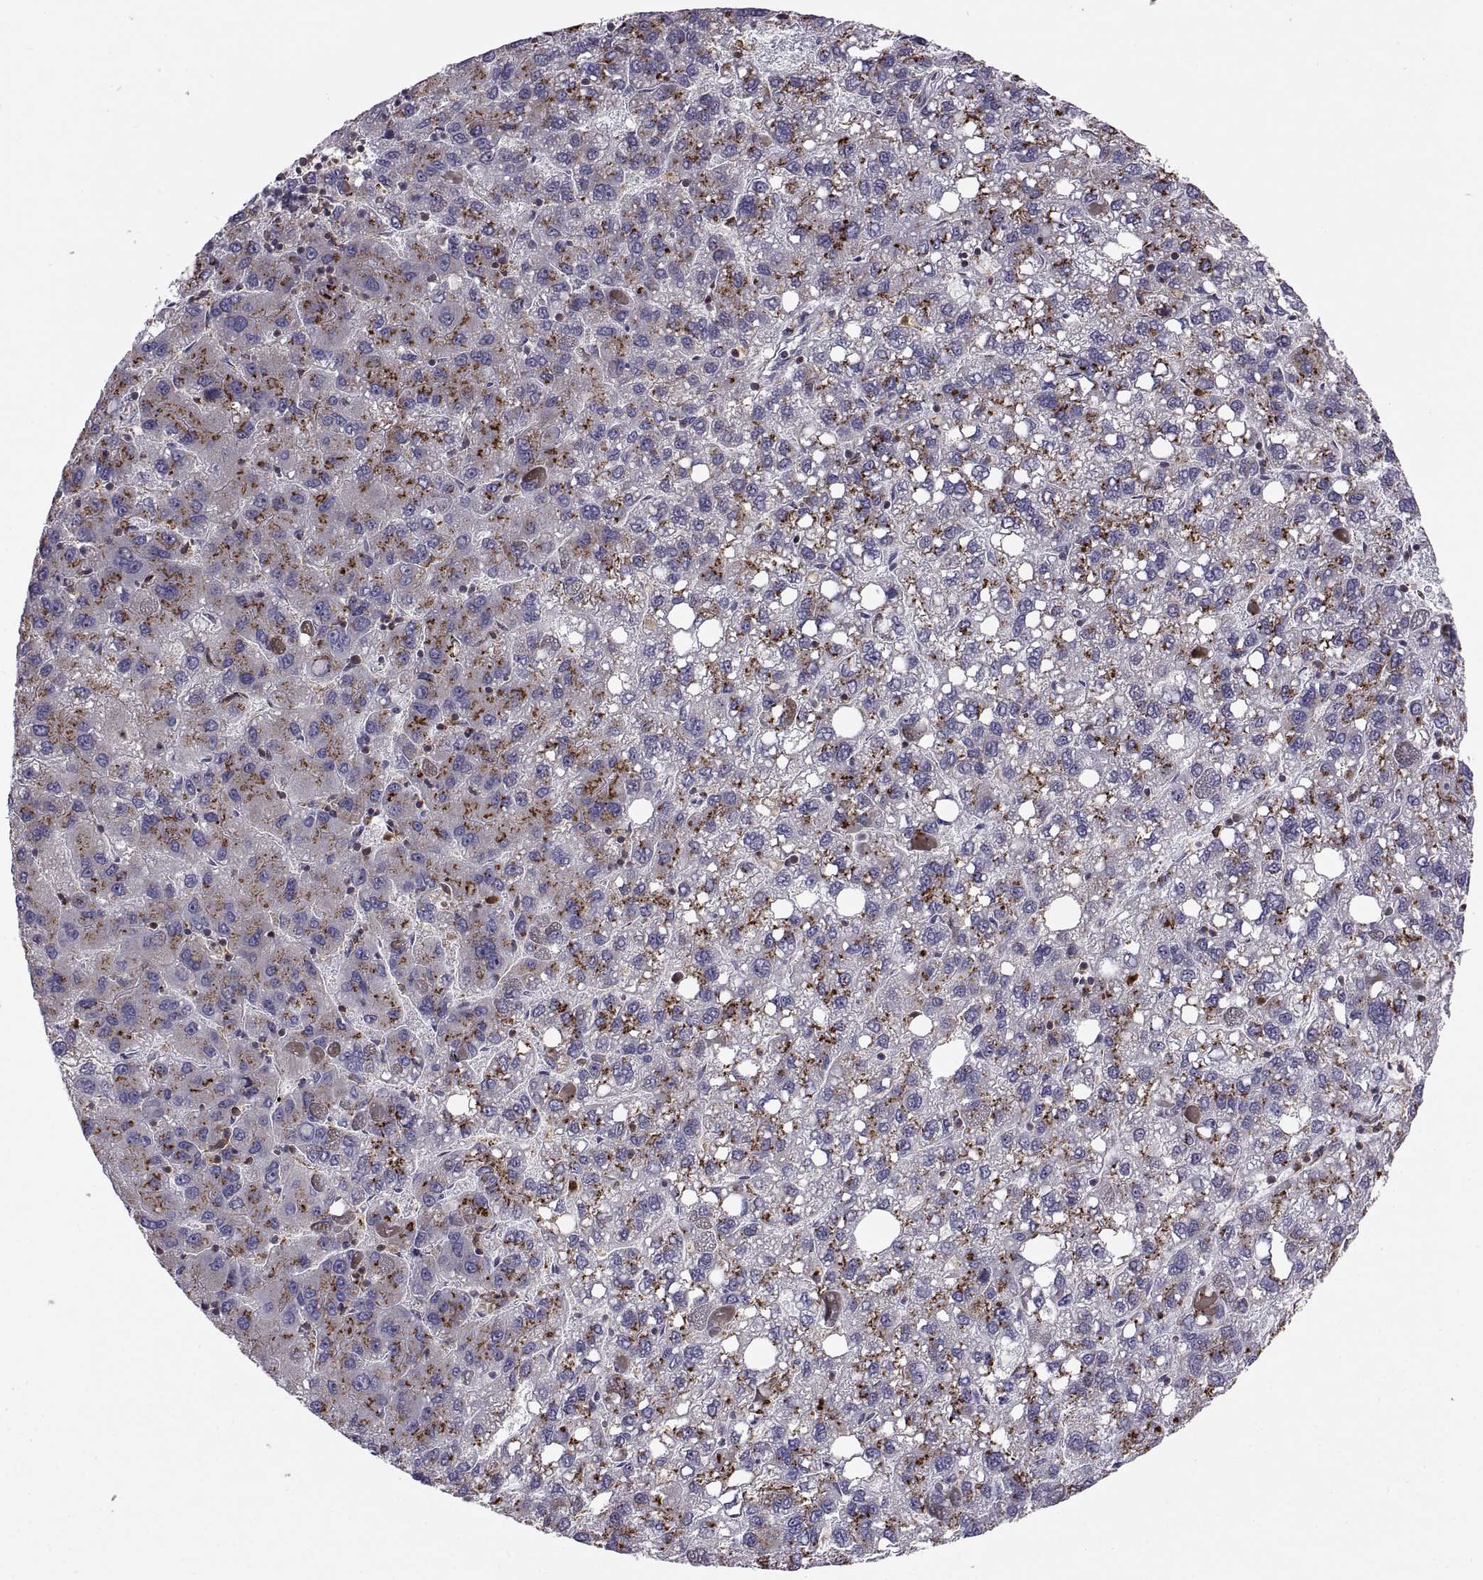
{"staining": {"intensity": "strong", "quantity": ">75%", "location": "cytoplasmic/membranous"}, "tissue": "liver cancer", "cell_type": "Tumor cells", "image_type": "cancer", "snomed": [{"axis": "morphology", "description": "Carcinoma, Hepatocellular, NOS"}, {"axis": "topography", "description": "Liver"}], "caption": "High-magnification brightfield microscopy of hepatocellular carcinoma (liver) stained with DAB (3,3'-diaminobenzidine) (brown) and counterstained with hematoxylin (blue). tumor cells exhibit strong cytoplasmic/membranous expression is identified in approximately>75% of cells. The protein is shown in brown color, while the nuclei are stained blue.", "gene": "ACAP1", "patient": {"sex": "female", "age": 82}}